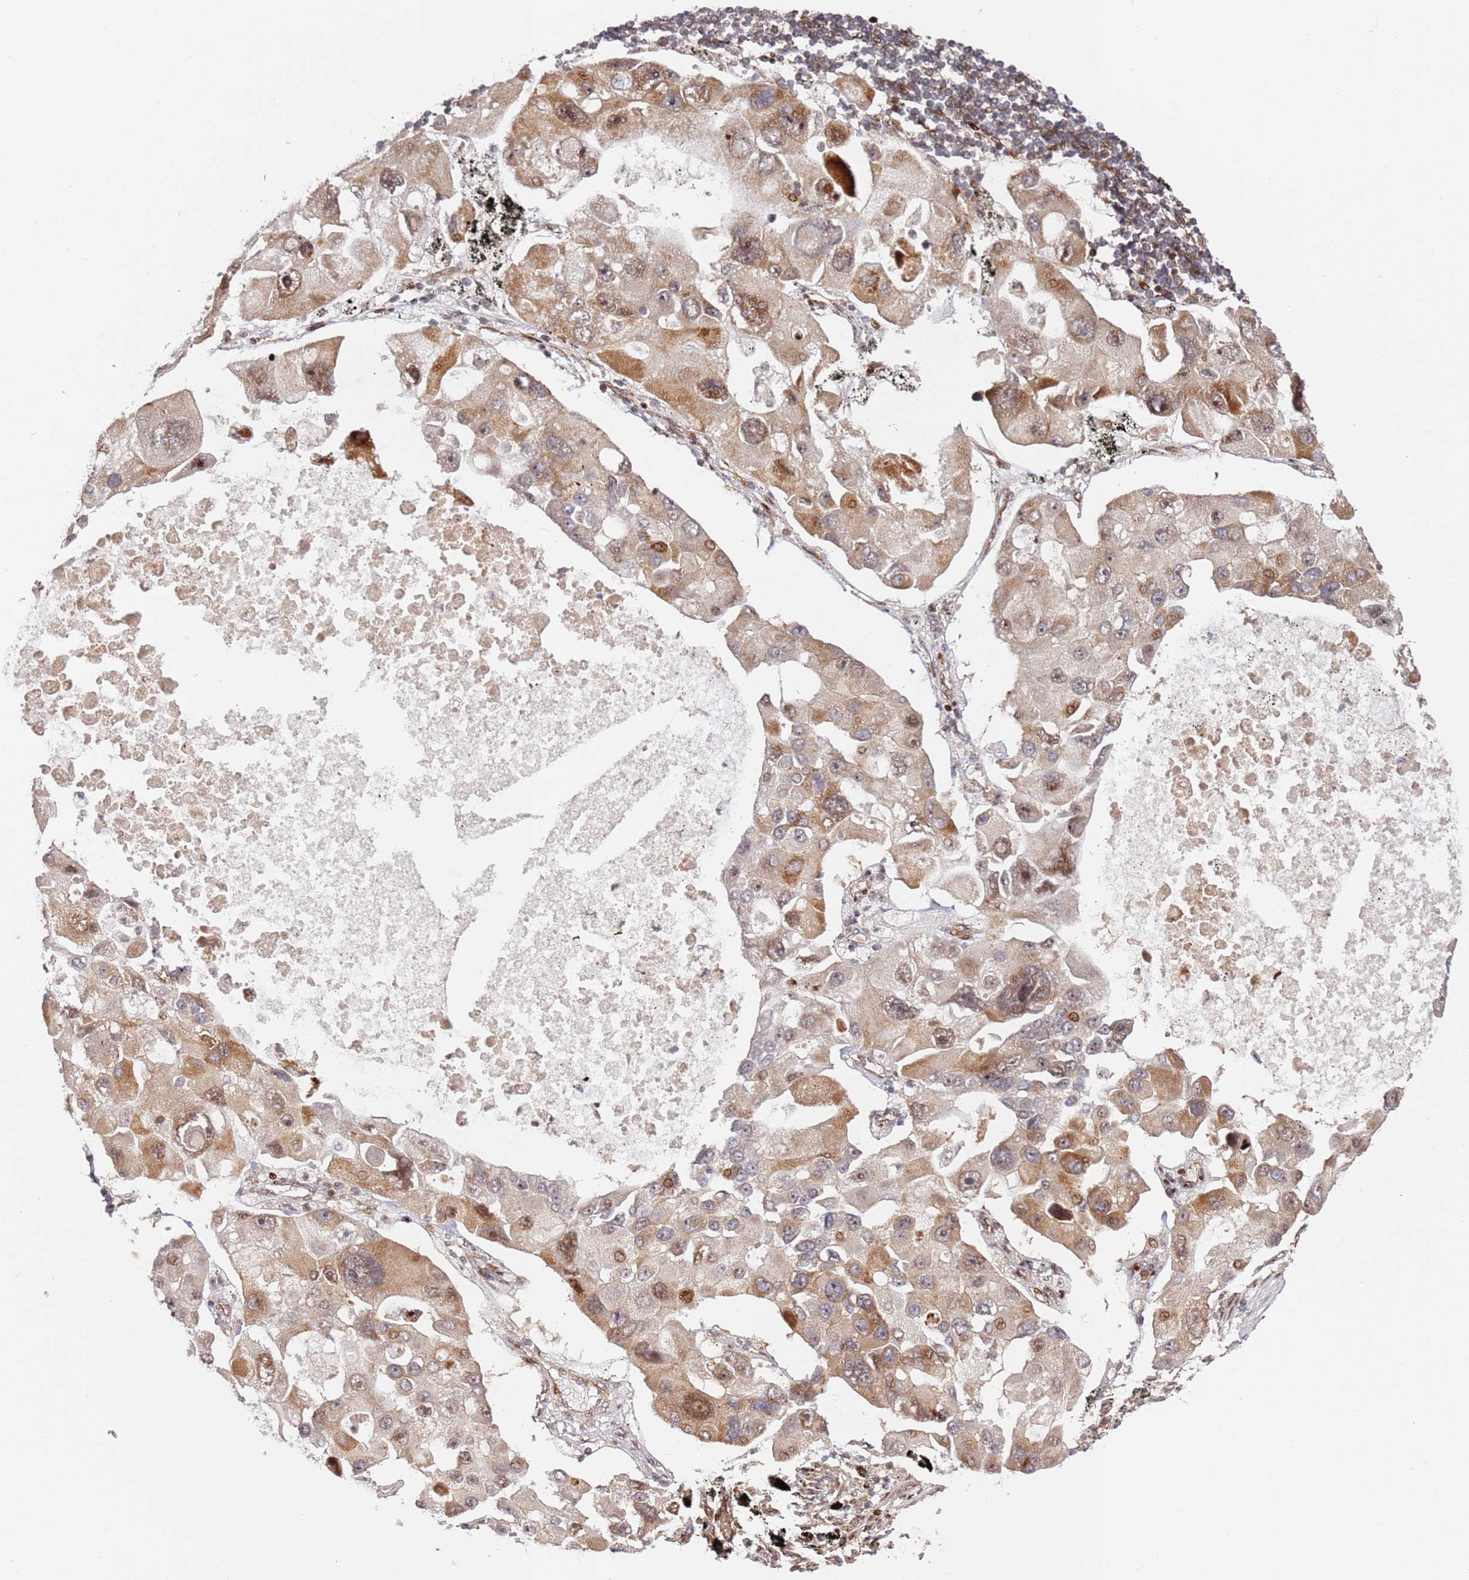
{"staining": {"intensity": "moderate", "quantity": "25%-75%", "location": "cytoplasmic/membranous,nuclear"}, "tissue": "lung cancer", "cell_type": "Tumor cells", "image_type": "cancer", "snomed": [{"axis": "morphology", "description": "Adenocarcinoma, NOS"}, {"axis": "topography", "description": "Lung"}], "caption": "Tumor cells demonstrate moderate cytoplasmic/membranous and nuclear expression in about 25%-75% of cells in adenocarcinoma (lung). (Brightfield microscopy of DAB IHC at high magnification).", "gene": "TMEM233", "patient": {"sex": "female", "age": 54}}